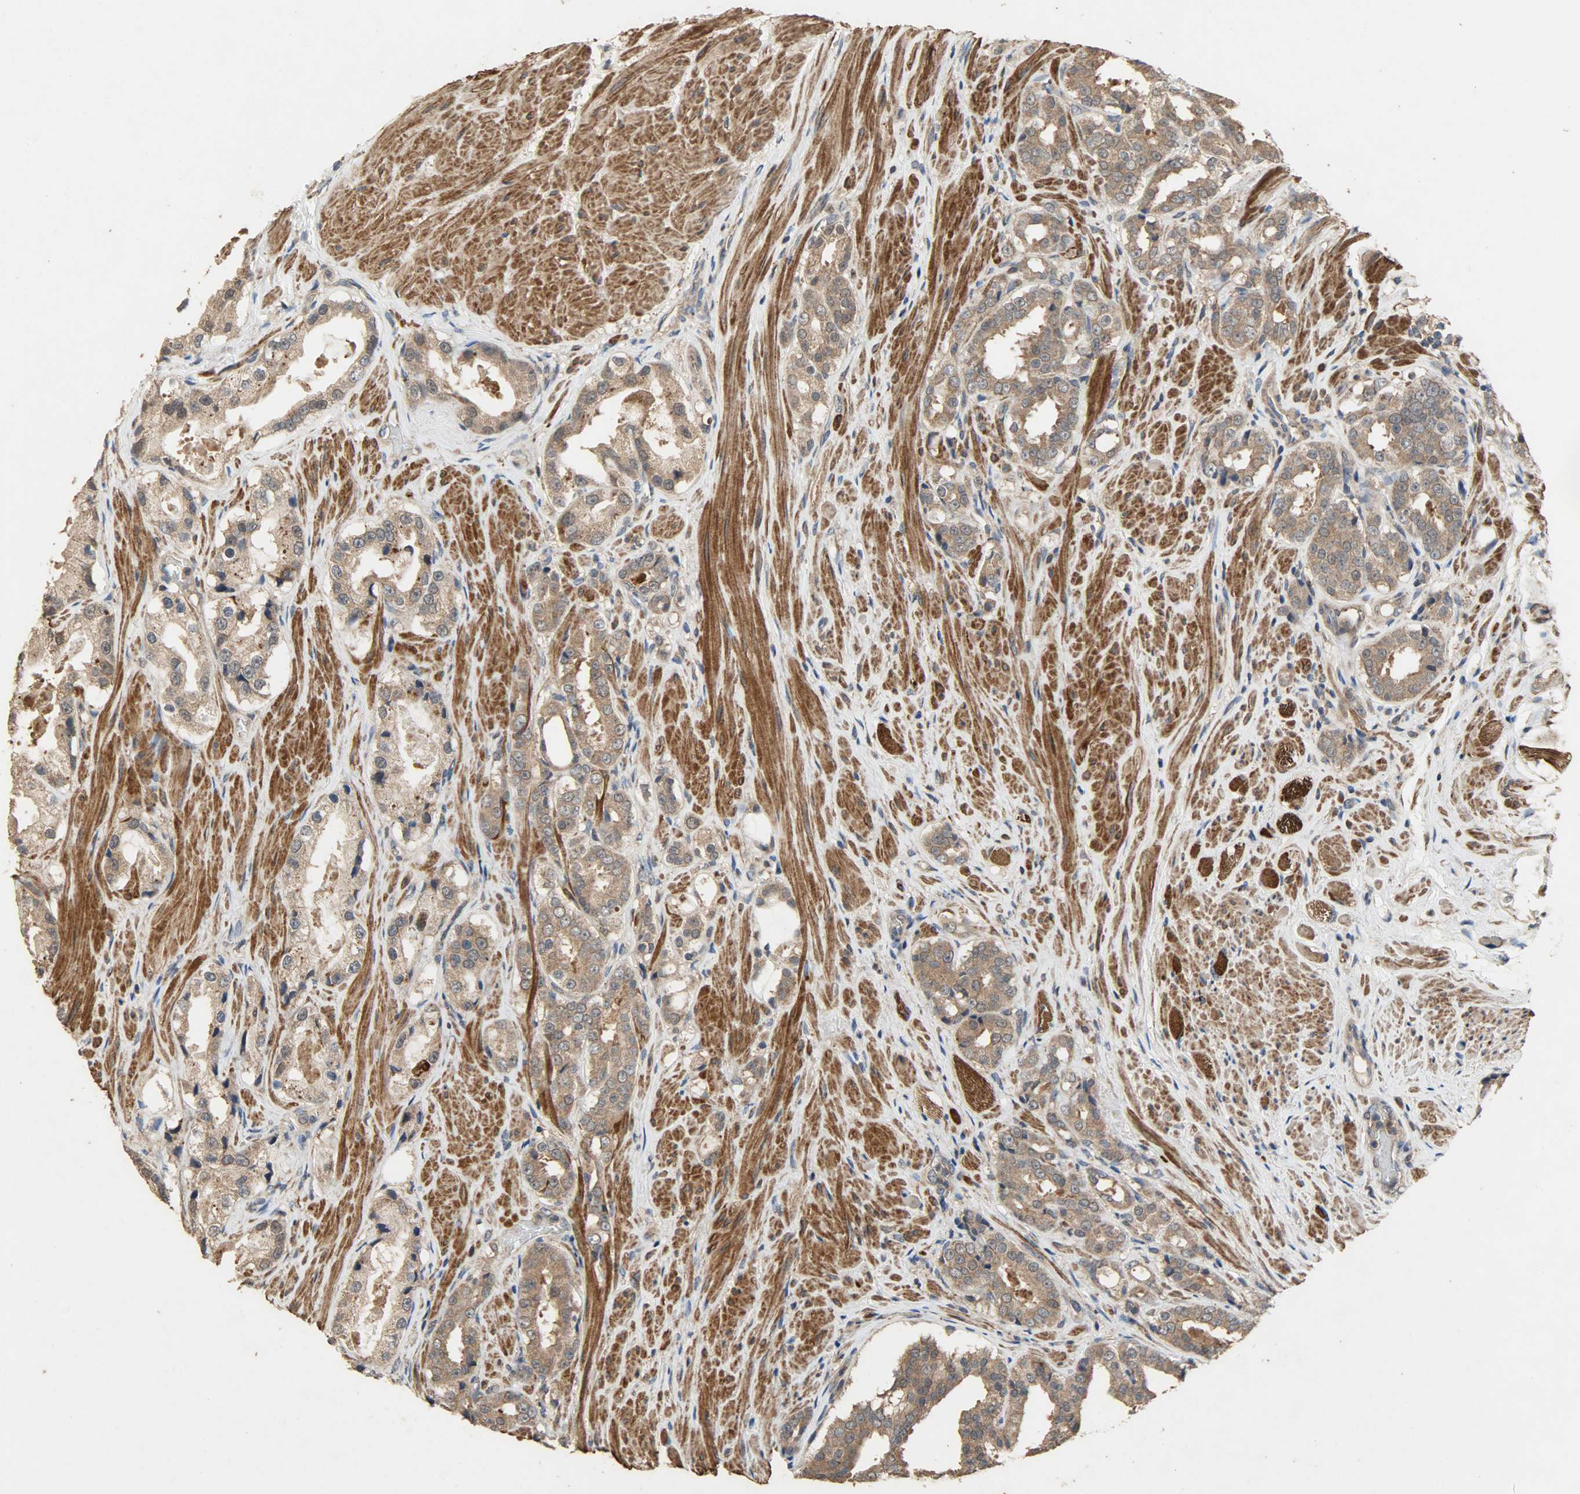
{"staining": {"intensity": "moderate", "quantity": ">75%", "location": "cytoplasmic/membranous"}, "tissue": "prostate cancer", "cell_type": "Tumor cells", "image_type": "cancer", "snomed": [{"axis": "morphology", "description": "Adenocarcinoma, Medium grade"}, {"axis": "topography", "description": "Prostate"}], "caption": "Immunohistochemistry of prostate cancer demonstrates medium levels of moderate cytoplasmic/membranous expression in approximately >75% of tumor cells. The staining is performed using DAB (3,3'-diaminobenzidine) brown chromogen to label protein expression. The nuclei are counter-stained blue using hematoxylin.", "gene": "CDKN2C", "patient": {"sex": "male", "age": 60}}